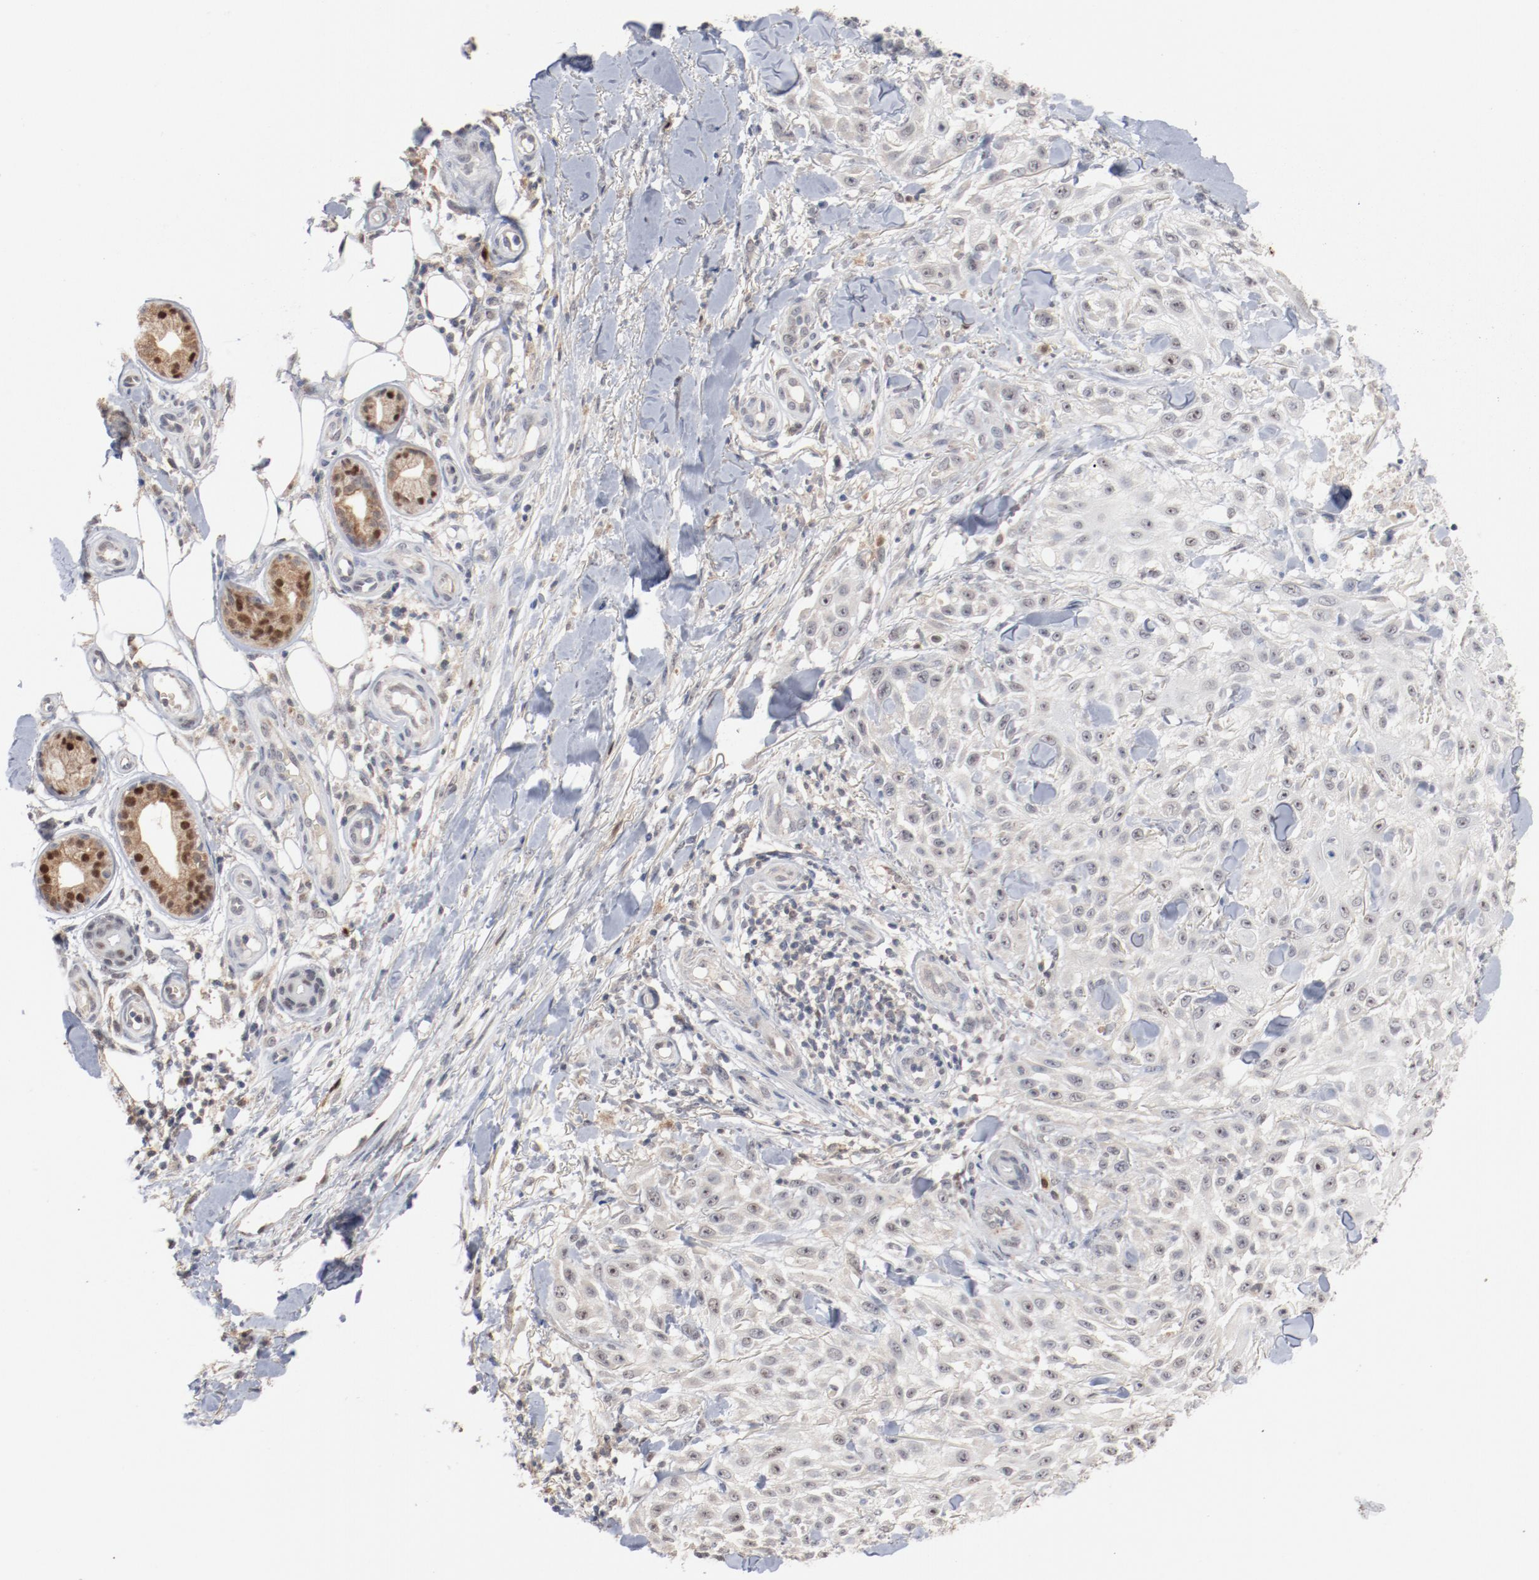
{"staining": {"intensity": "weak", "quantity": "<25%", "location": "nuclear"}, "tissue": "skin cancer", "cell_type": "Tumor cells", "image_type": "cancer", "snomed": [{"axis": "morphology", "description": "Squamous cell carcinoma, NOS"}, {"axis": "topography", "description": "Skin"}], "caption": "Tumor cells show no significant protein expression in skin cancer.", "gene": "ERICH1", "patient": {"sex": "female", "age": 42}}